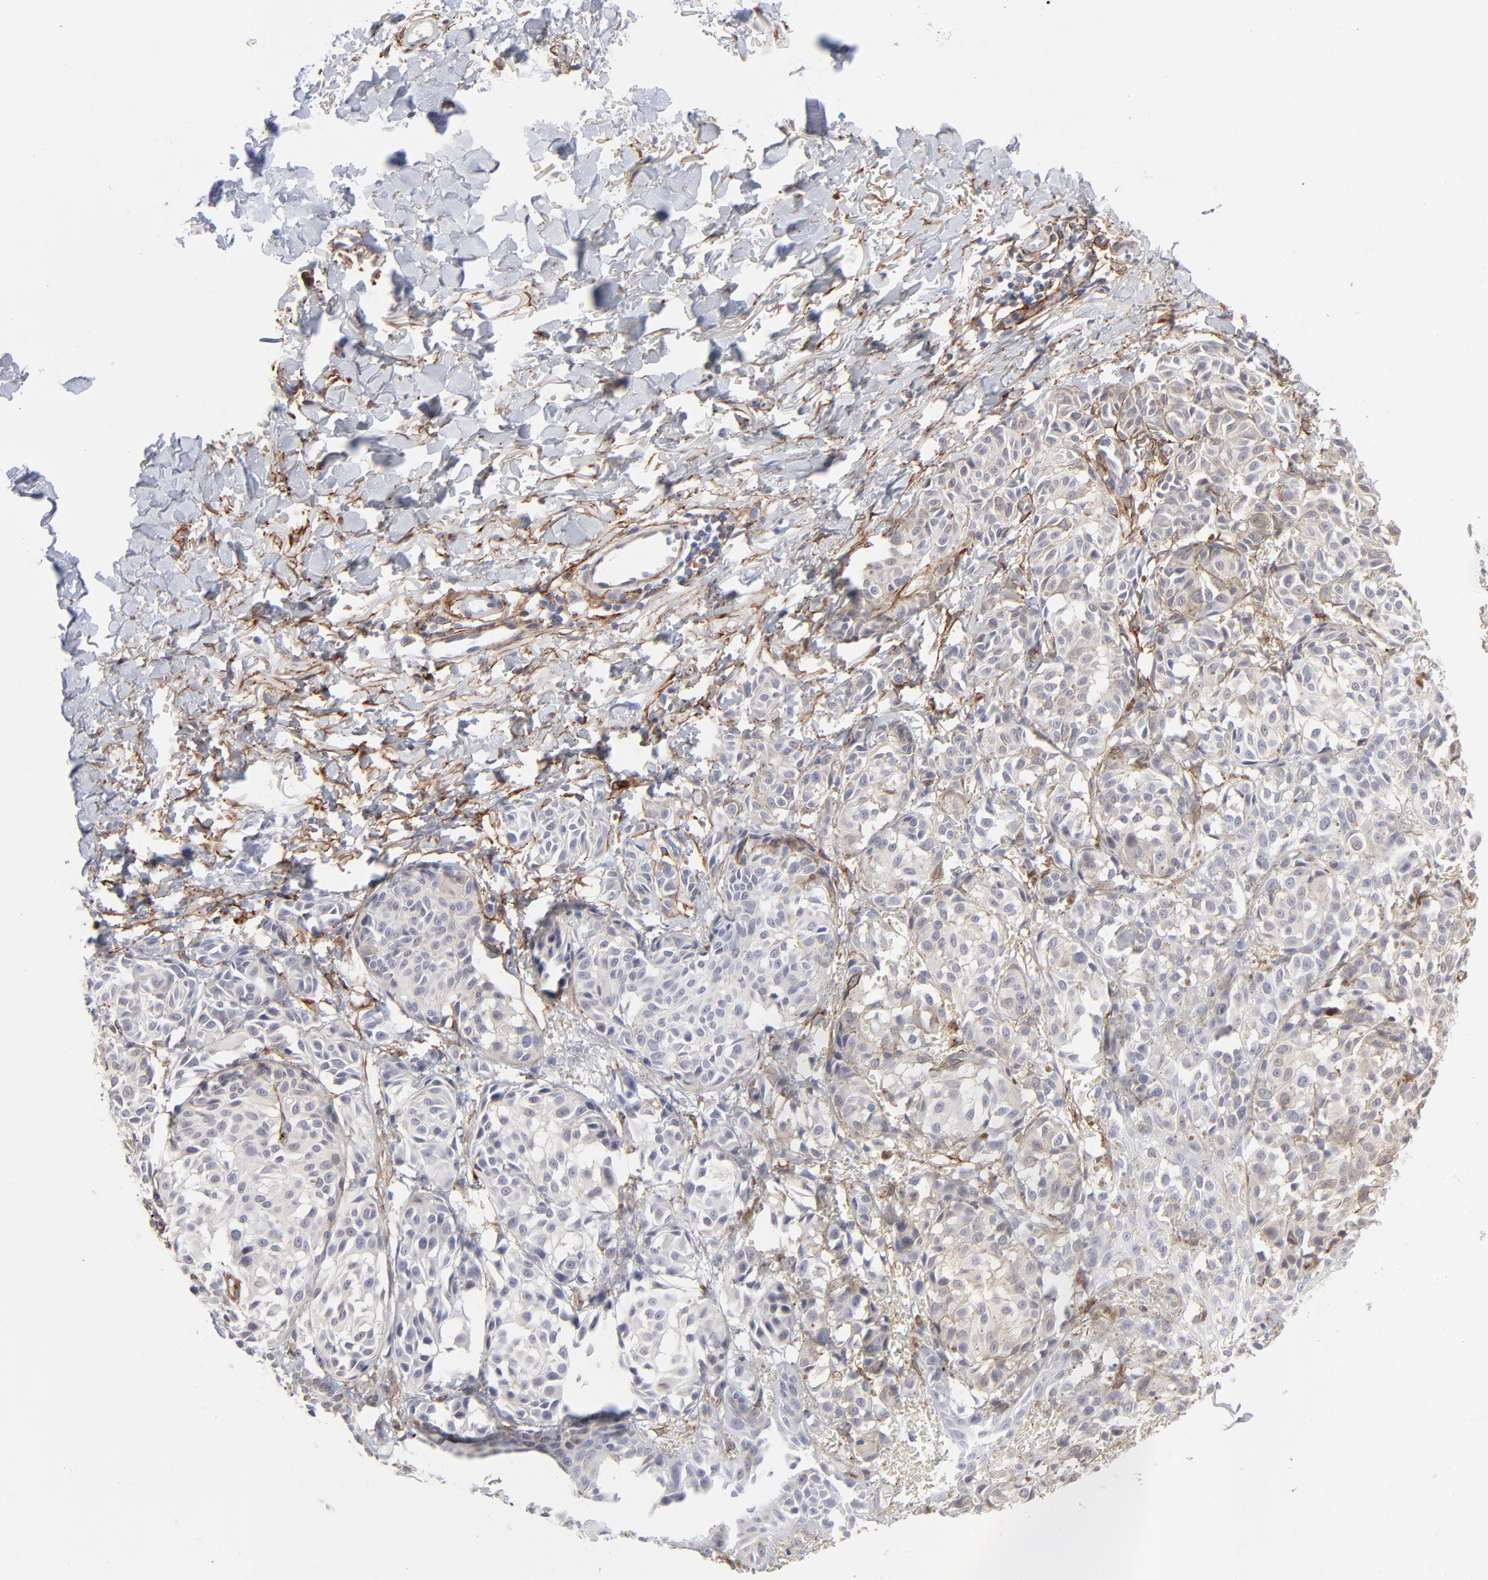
{"staining": {"intensity": "weak", "quantity": "<25%", "location": "cytoplasmic/membranous"}, "tissue": "melanoma", "cell_type": "Tumor cells", "image_type": "cancer", "snomed": [{"axis": "morphology", "description": "Malignant melanoma, NOS"}, {"axis": "topography", "description": "Skin"}], "caption": "DAB (3,3'-diaminobenzidine) immunohistochemical staining of human melanoma shows no significant expression in tumor cells.", "gene": "PDGFRB", "patient": {"sex": "male", "age": 76}}